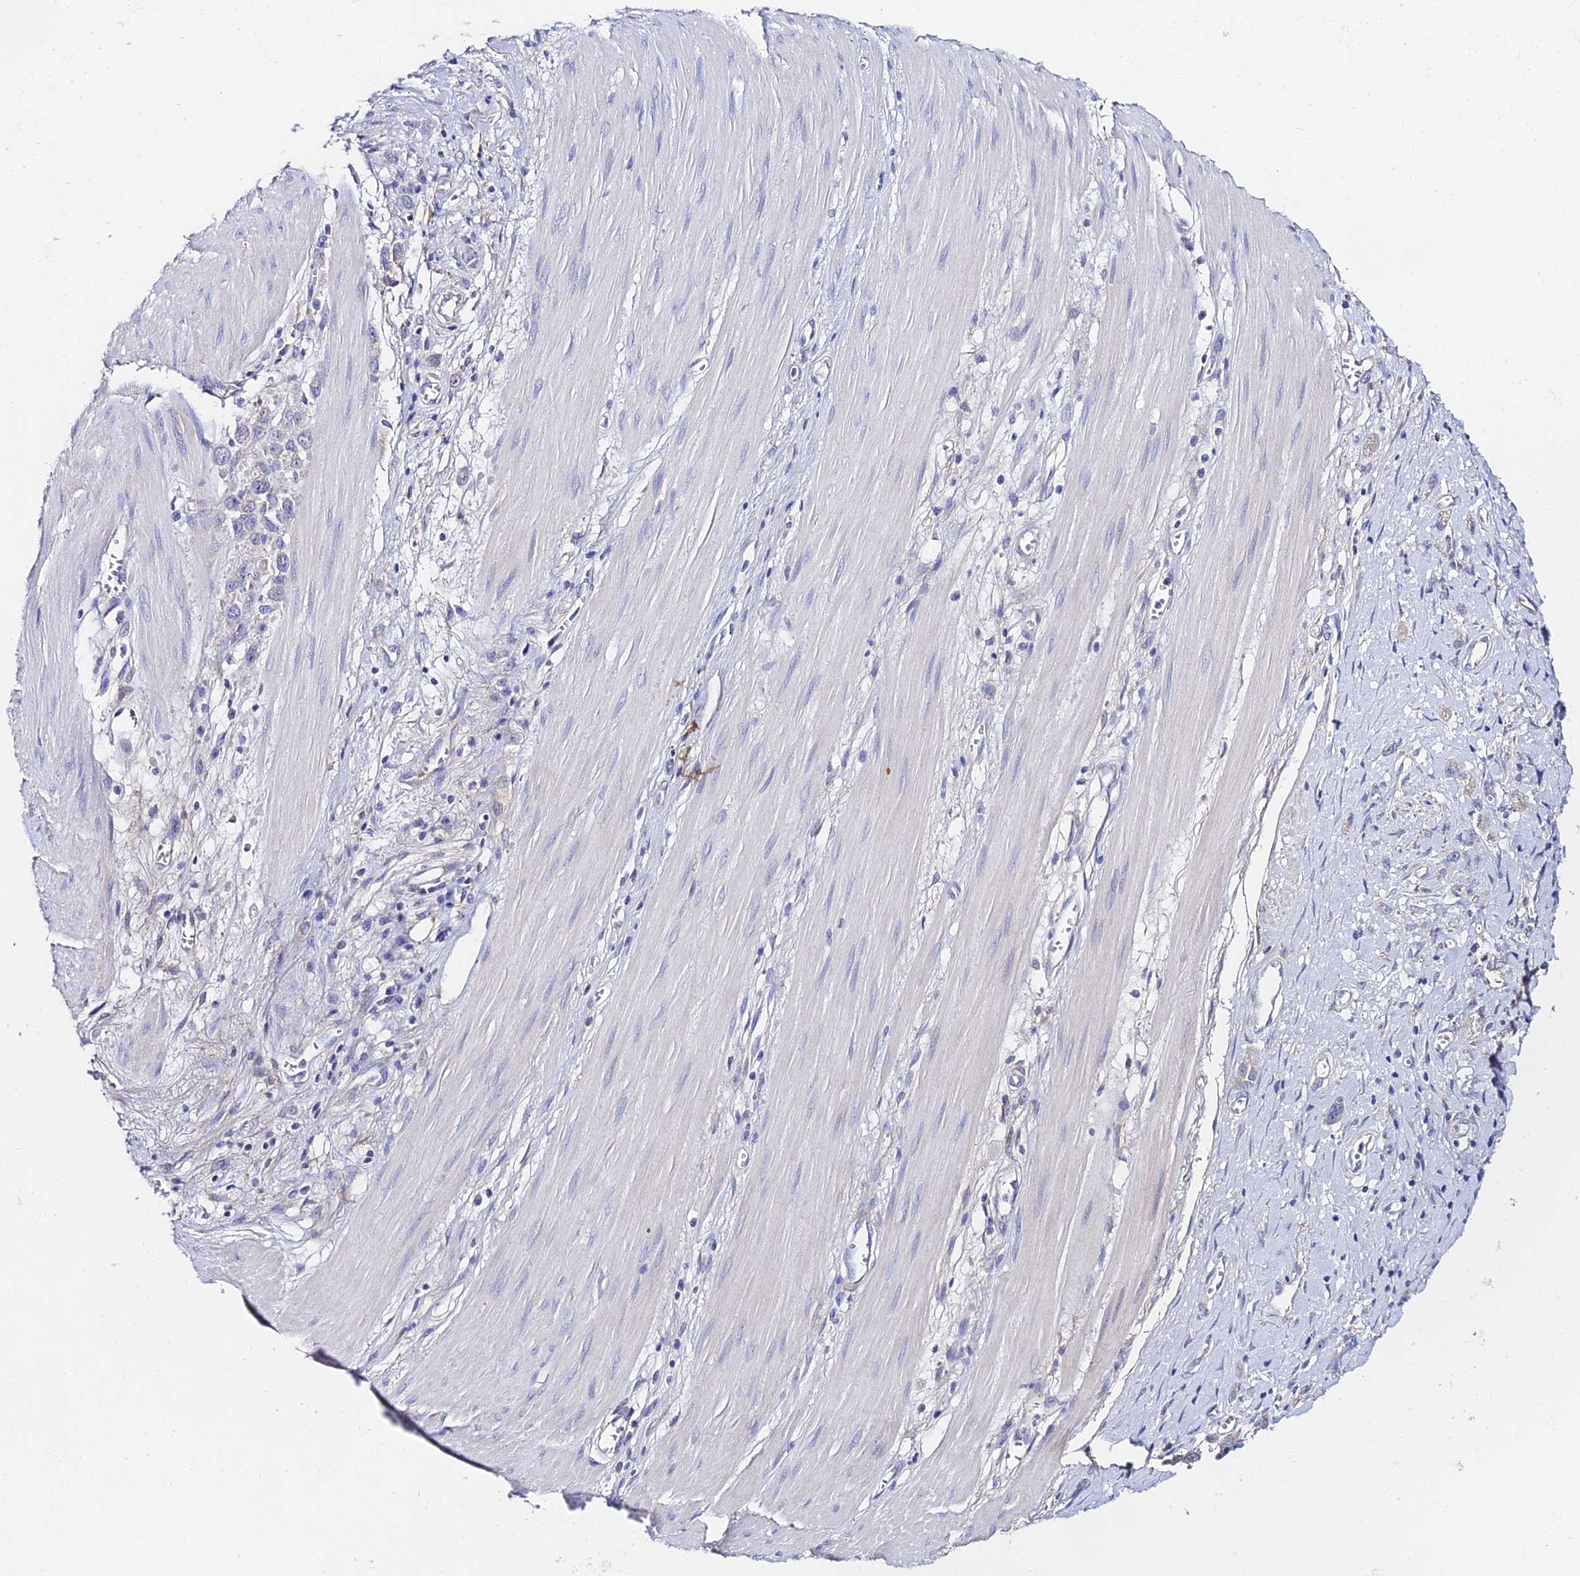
{"staining": {"intensity": "negative", "quantity": "none", "location": "none"}, "tissue": "stomach cancer", "cell_type": "Tumor cells", "image_type": "cancer", "snomed": [{"axis": "morphology", "description": "Adenocarcinoma, NOS"}, {"axis": "topography", "description": "Stomach"}], "caption": "Immunohistochemistry histopathology image of stomach cancer (adenocarcinoma) stained for a protein (brown), which exhibits no positivity in tumor cells. Brightfield microscopy of immunohistochemistry (IHC) stained with DAB (3,3'-diaminobenzidine) (brown) and hematoxylin (blue), captured at high magnification.", "gene": "PPP2R2C", "patient": {"sex": "female", "age": 76}}